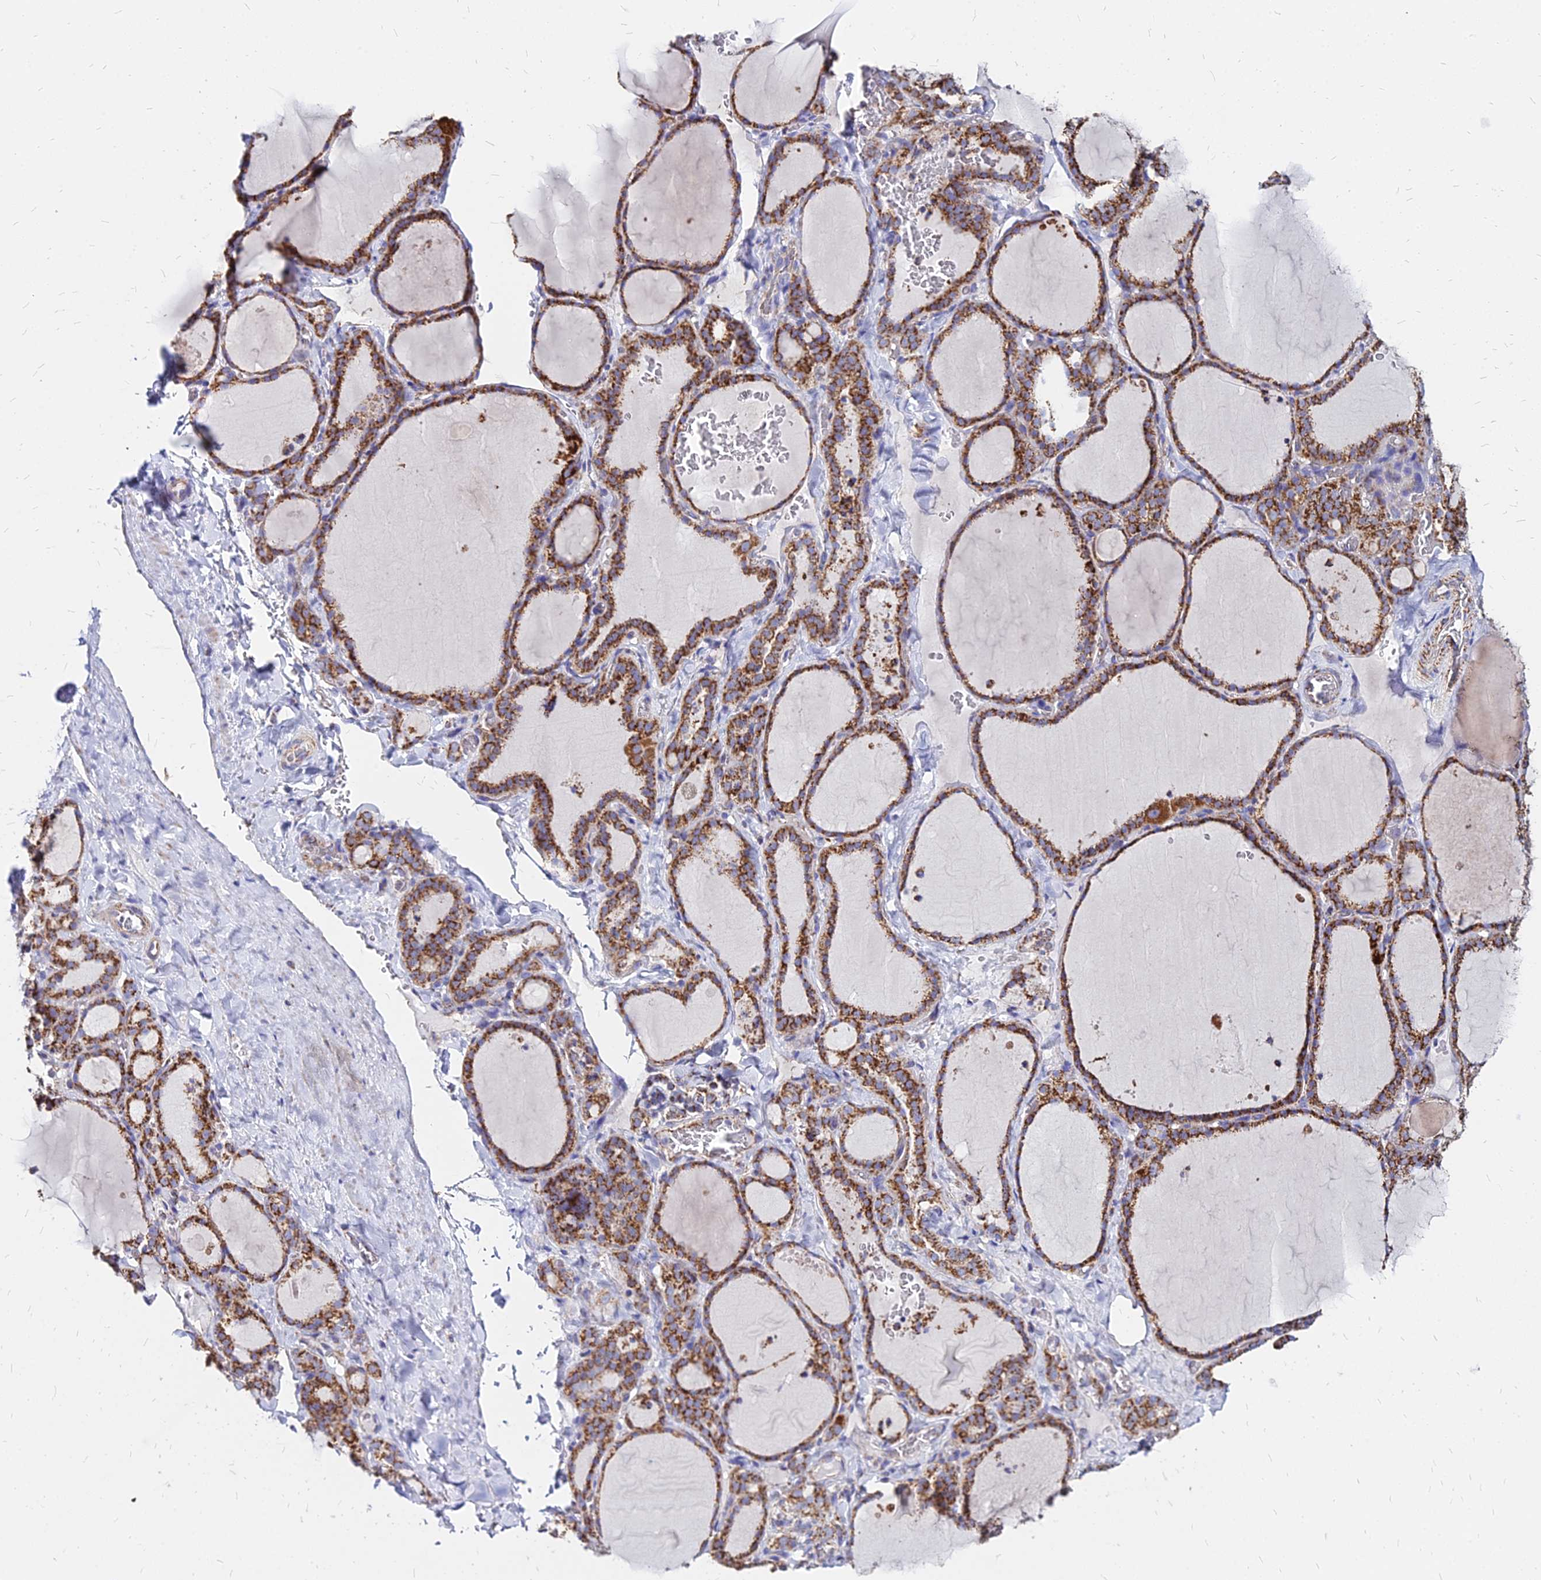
{"staining": {"intensity": "strong", "quantity": ">75%", "location": "cytoplasmic/membranous"}, "tissue": "thyroid gland", "cell_type": "Glandular cells", "image_type": "normal", "snomed": [{"axis": "morphology", "description": "Normal tissue, NOS"}, {"axis": "topography", "description": "Thyroid gland"}], "caption": "Approximately >75% of glandular cells in normal thyroid gland show strong cytoplasmic/membranous protein staining as visualized by brown immunohistochemical staining.", "gene": "DLD", "patient": {"sex": "female", "age": 22}}